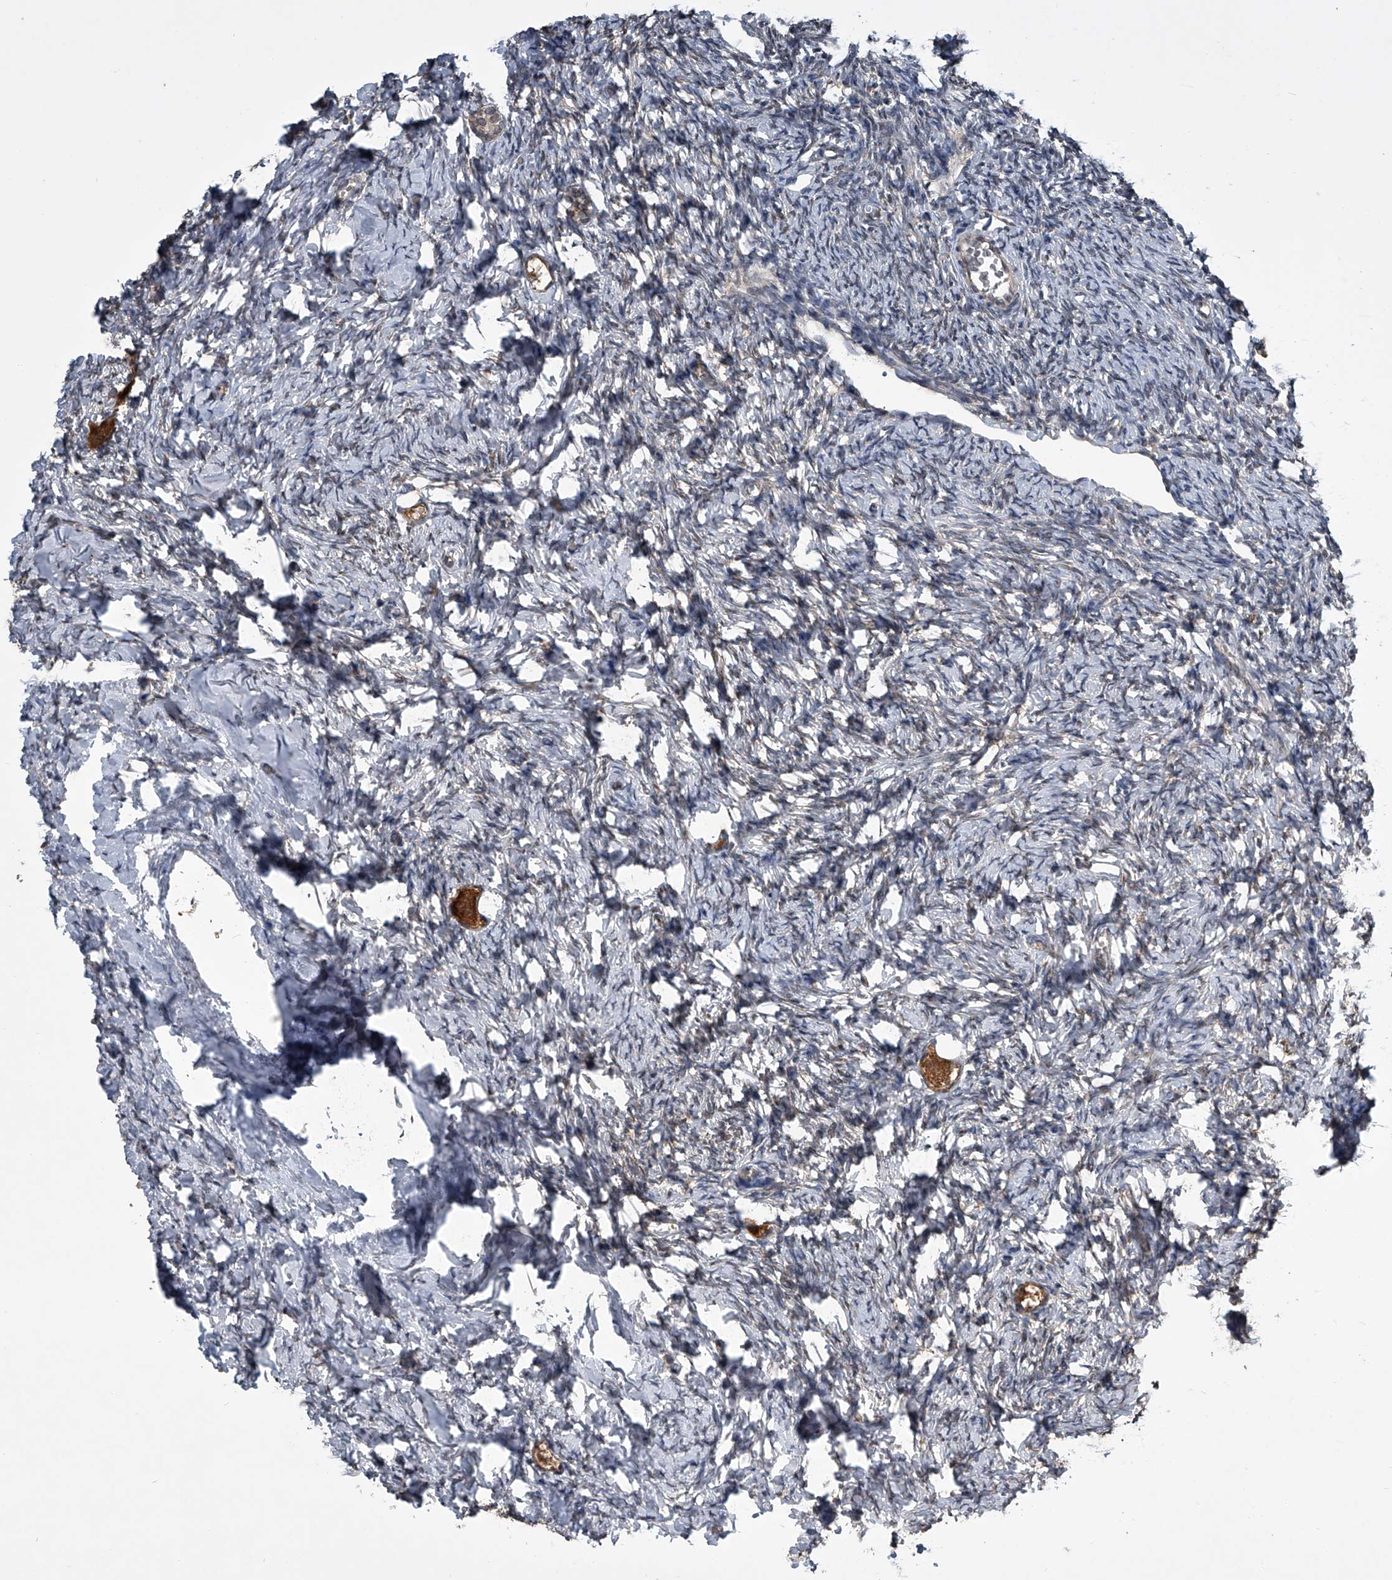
{"staining": {"intensity": "moderate", "quantity": ">75%", "location": "cytoplasmic/membranous"}, "tissue": "ovary", "cell_type": "Follicle cells", "image_type": "normal", "snomed": [{"axis": "morphology", "description": "Normal tissue, NOS"}, {"axis": "topography", "description": "Ovary"}], "caption": "Follicle cells demonstrate medium levels of moderate cytoplasmic/membranous expression in about >75% of cells in benign ovary.", "gene": "TSNAX", "patient": {"sex": "female", "age": 27}}